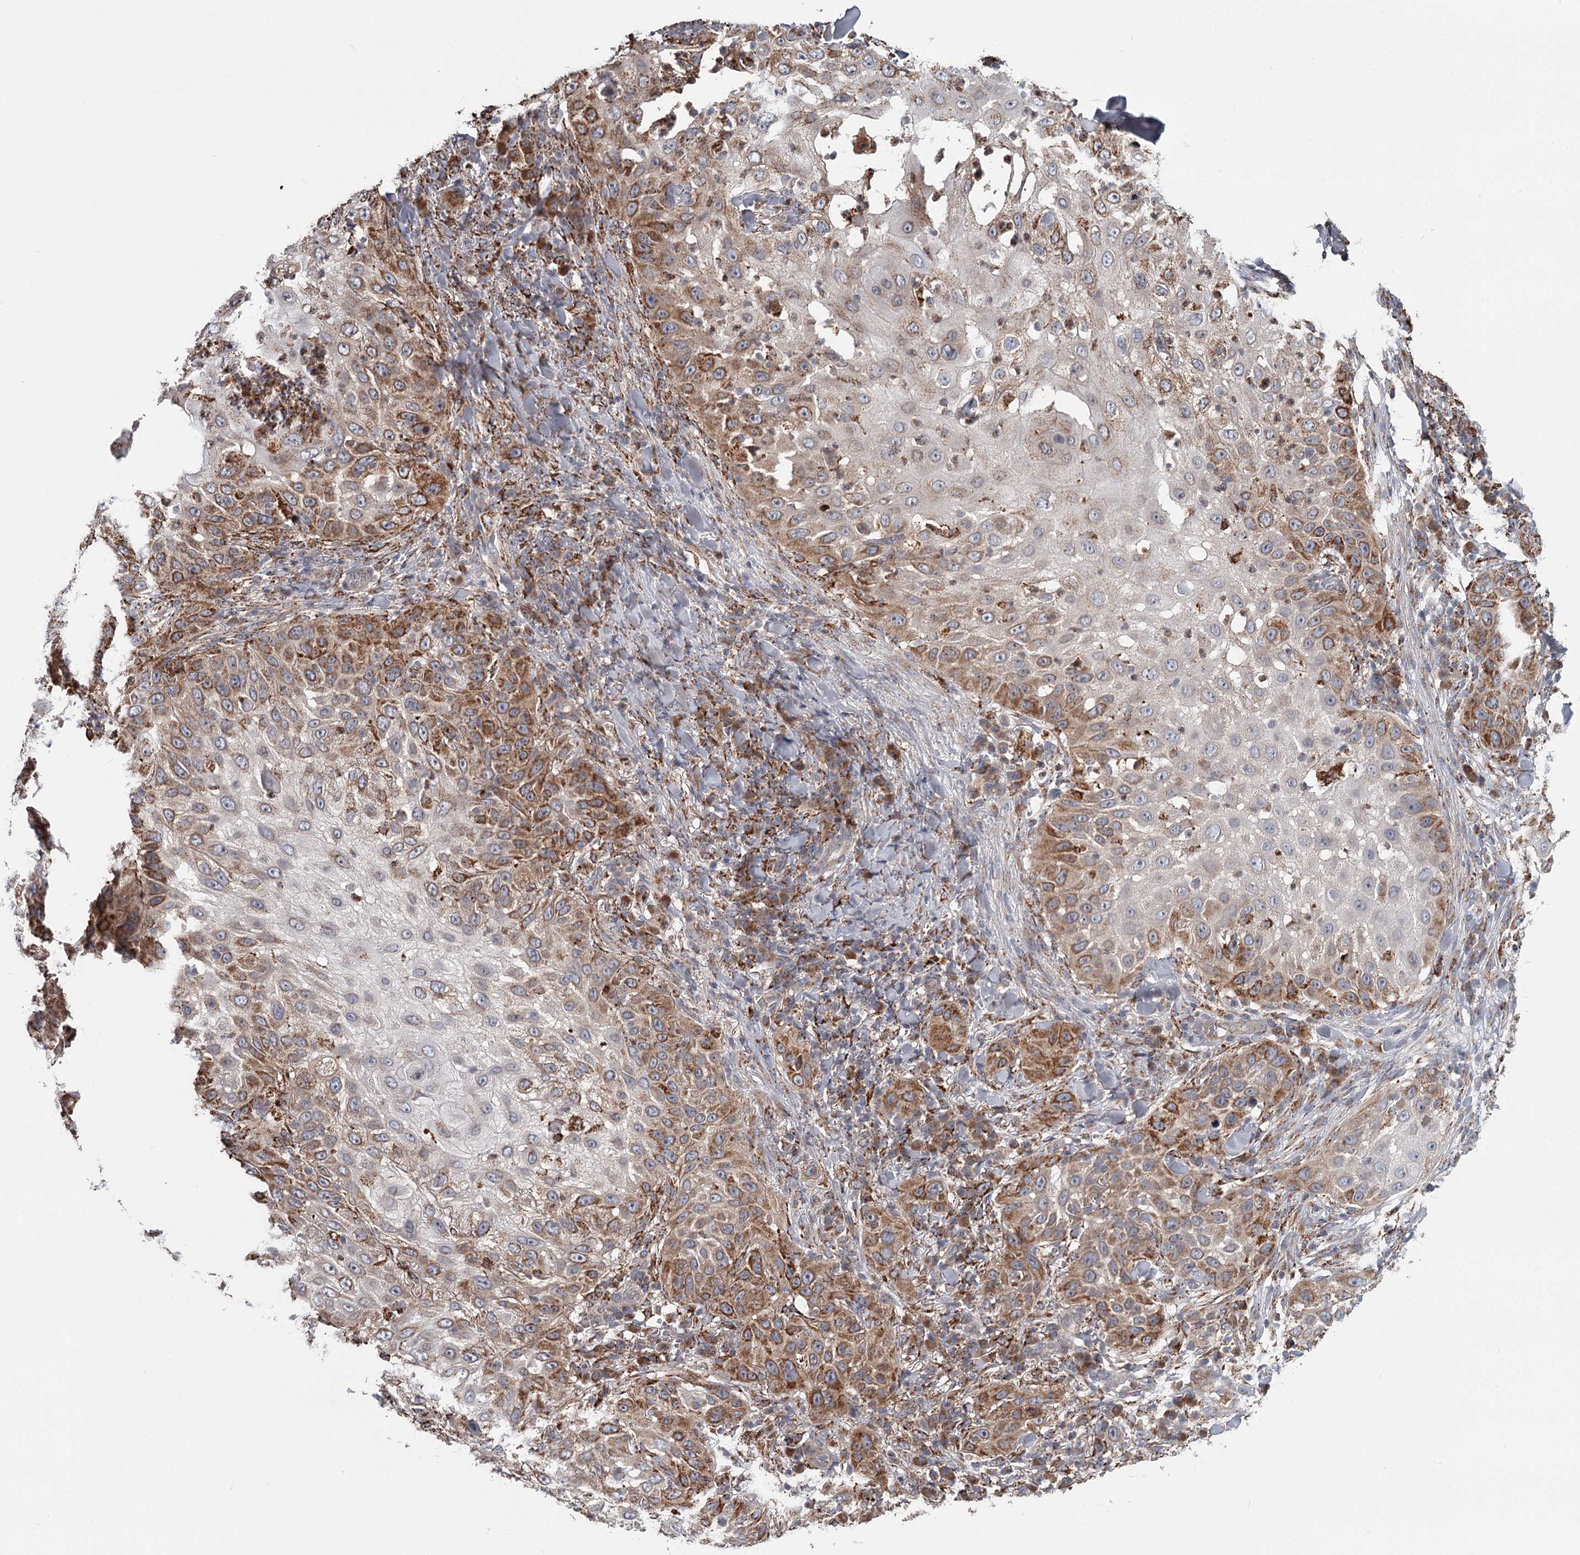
{"staining": {"intensity": "moderate", "quantity": ">75%", "location": "cytoplasmic/membranous"}, "tissue": "skin cancer", "cell_type": "Tumor cells", "image_type": "cancer", "snomed": [{"axis": "morphology", "description": "Squamous cell carcinoma, NOS"}, {"axis": "topography", "description": "Skin"}], "caption": "The immunohistochemical stain labels moderate cytoplasmic/membranous positivity in tumor cells of skin cancer tissue.", "gene": "CDC123", "patient": {"sex": "female", "age": 44}}